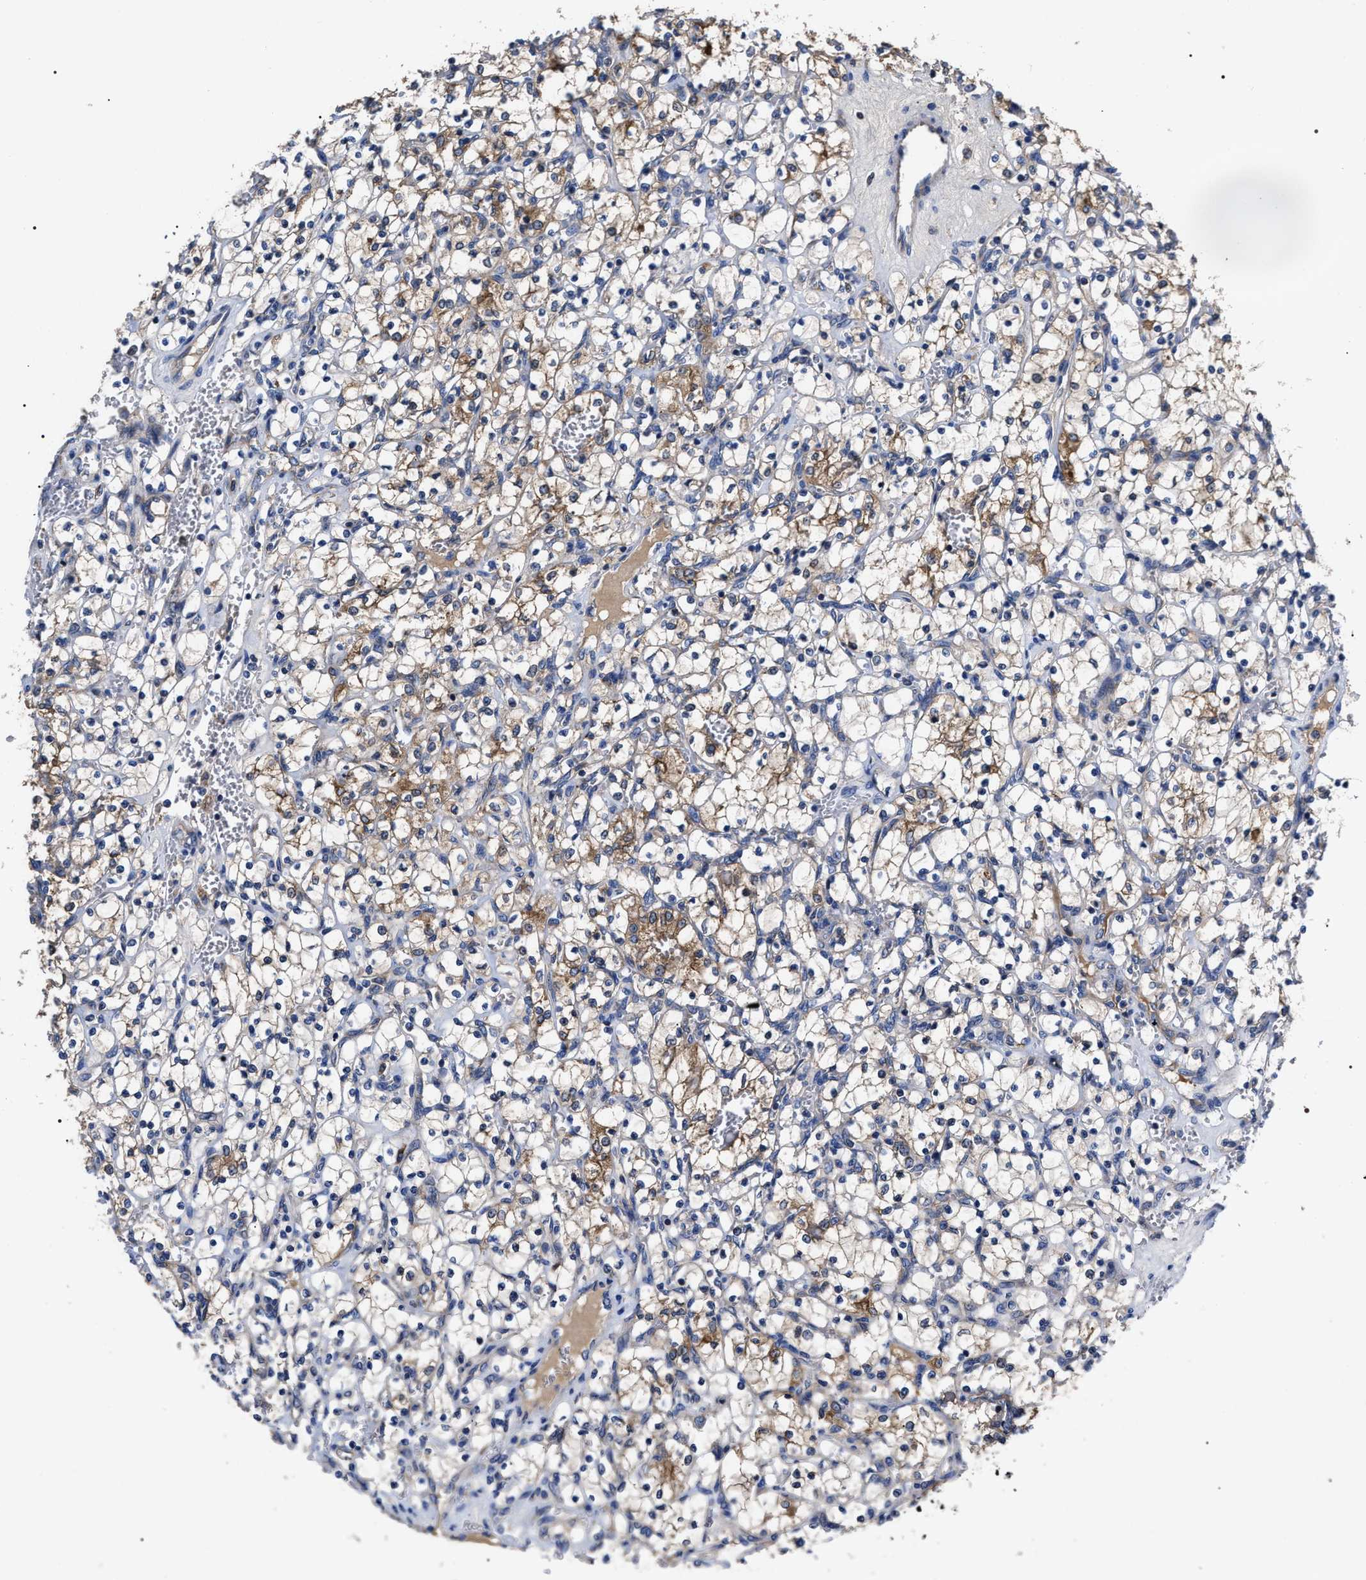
{"staining": {"intensity": "moderate", "quantity": "25%-75%", "location": "cytoplasmic/membranous"}, "tissue": "renal cancer", "cell_type": "Tumor cells", "image_type": "cancer", "snomed": [{"axis": "morphology", "description": "Adenocarcinoma, NOS"}, {"axis": "topography", "description": "Kidney"}], "caption": "This image exhibits renal cancer stained with immunohistochemistry (IHC) to label a protein in brown. The cytoplasmic/membranous of tumor cells show moderate positivity for the protein. Nuclei are counter-stained blue.", "gene": "MACC1", "patient": {"sex": "female", "age": 69}}